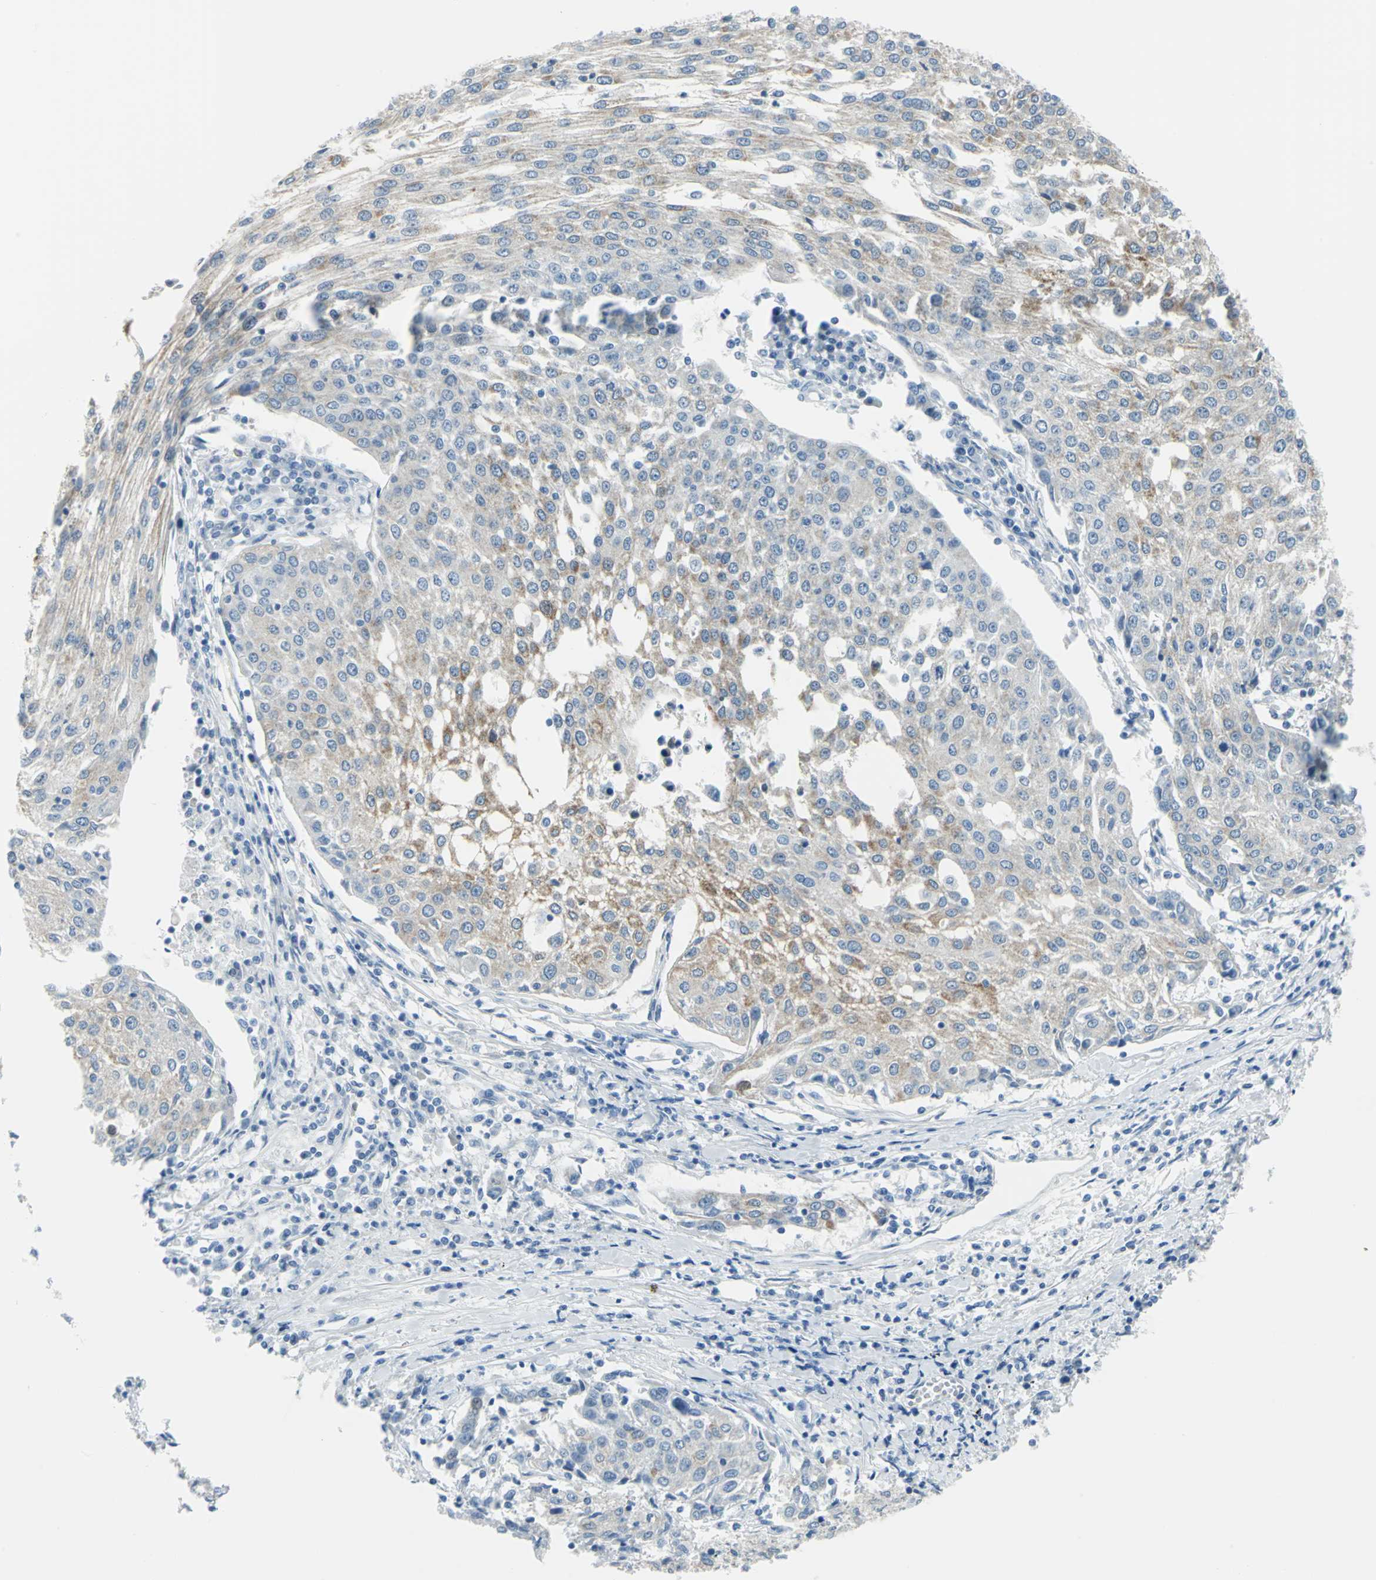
{"staining": {"intensity": "weak", "quantity": "25%-75%", "location": "cytoplasmic/membranous"}, "tissue": "urothelial cancer", "cell_type": "Tumor cells", "image_type": "cancer", "snomed": [{"axis": "morphology", "description": "Urothelial carcinoma, High grade"}, {"axis": "topography", "description": "Urinary bladder"}], "caption": "High-magnification brightfield microscopy of urothelial cancer stained with DAB (3,3'-diaminobenzidine) (brown) and counterstained with hematoxylin (blue). tumor cells exhibit weak cytoplasmic/membranous staining is seen in approximately25%-75% of cells. The staining was performed using DAB, with brown indicating positive protein expression. Nuclei are stained blue with hematoxylin.", "gene": "CYB5A", "patient": {"sex": "female", "age": 85}}